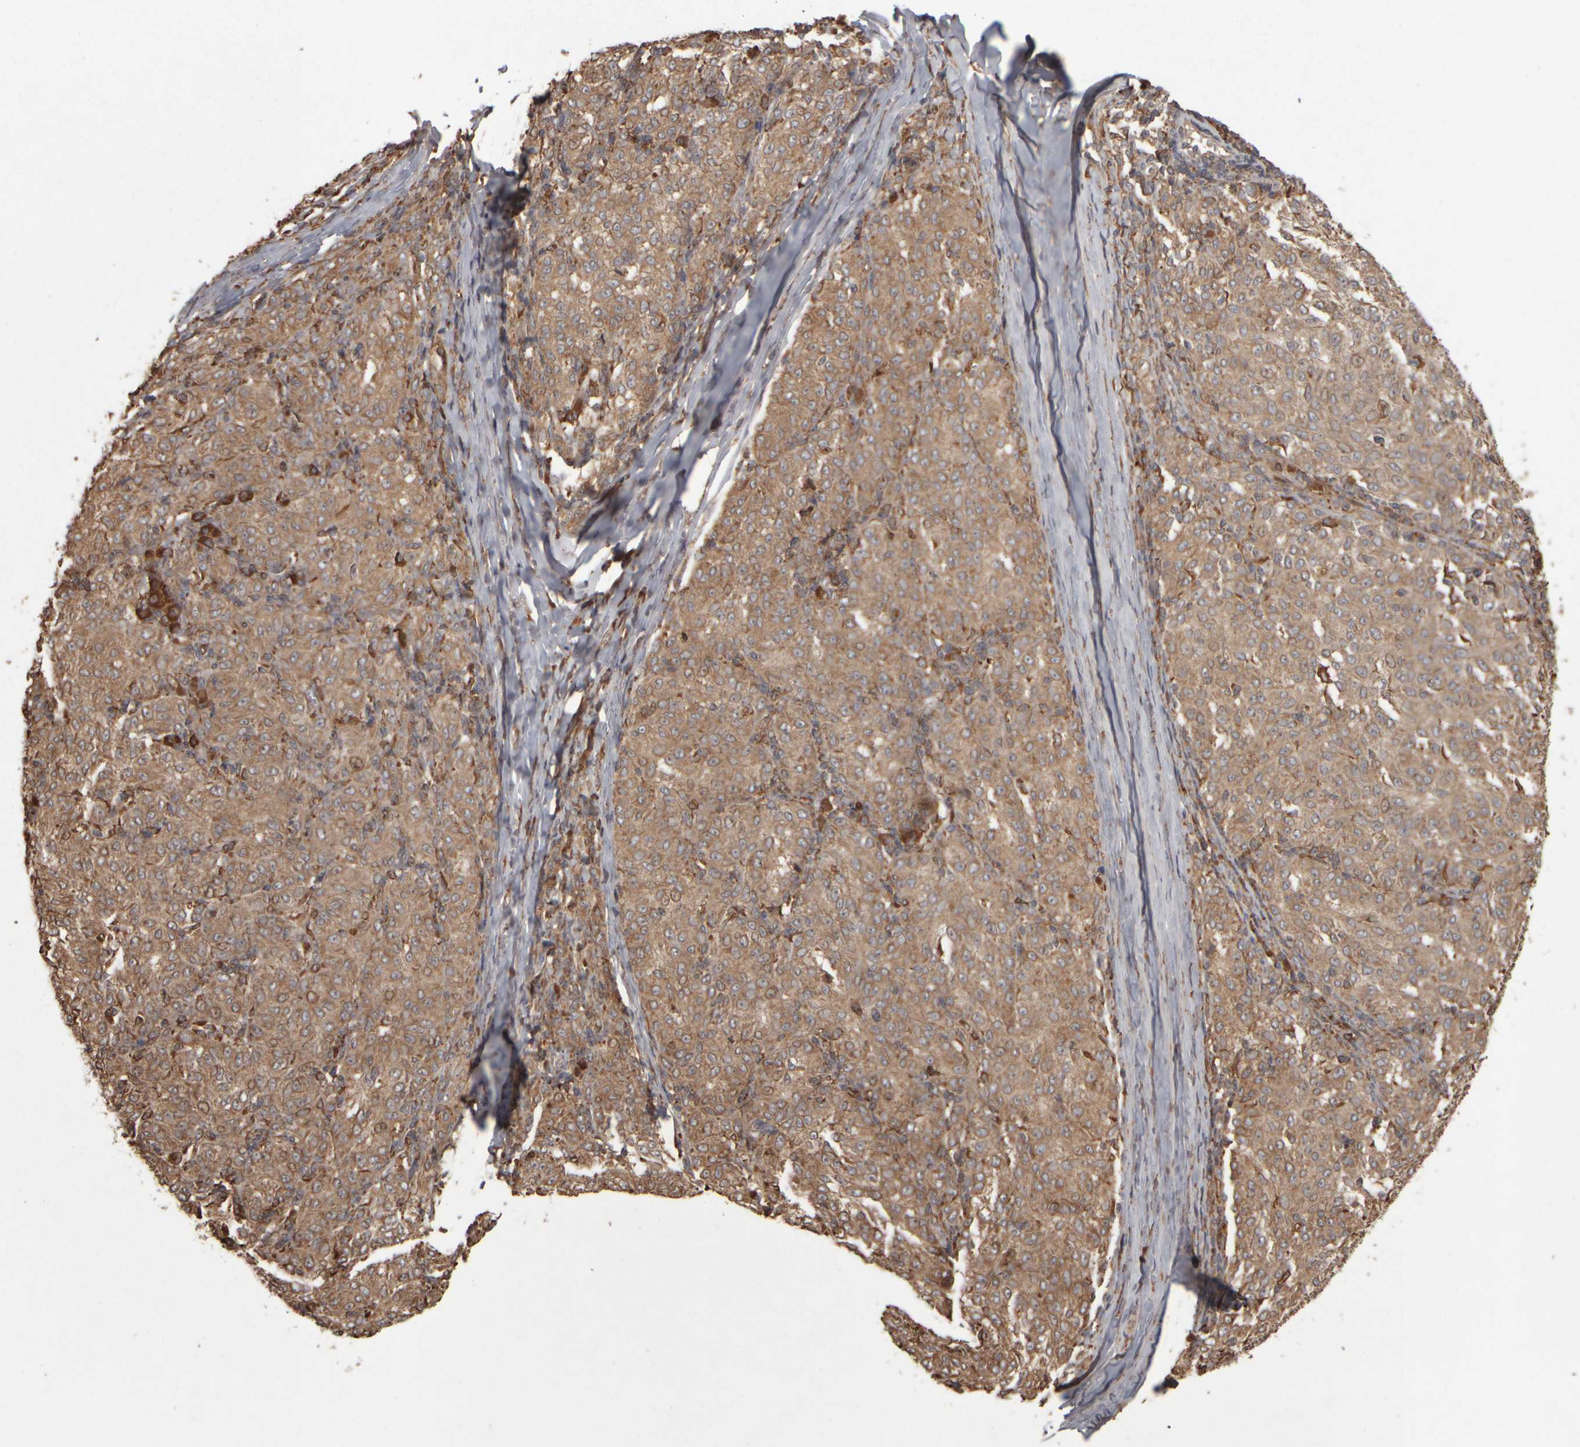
{"staining": {"intensity": "weak", "quantity": ">75%", "location": "cytoplasmic/membranous"}, "tissue": "melanoma", "cell_type": "Tumor cells", "image_type": "cancer", "snomed": [{"axis": "morphology", "description": "Malignant melanoma, NOS"}, {"axis": "topography", "description": "Skin"}], "caption": "There is low levels of weak cytoplasmic/membranous expression in tumor cells of malignant melanoma, as demonstrated by immunohistochemical staining (brown color).", "gene": "AGBL3", "patient": {"sex": "female", "age": 72}}